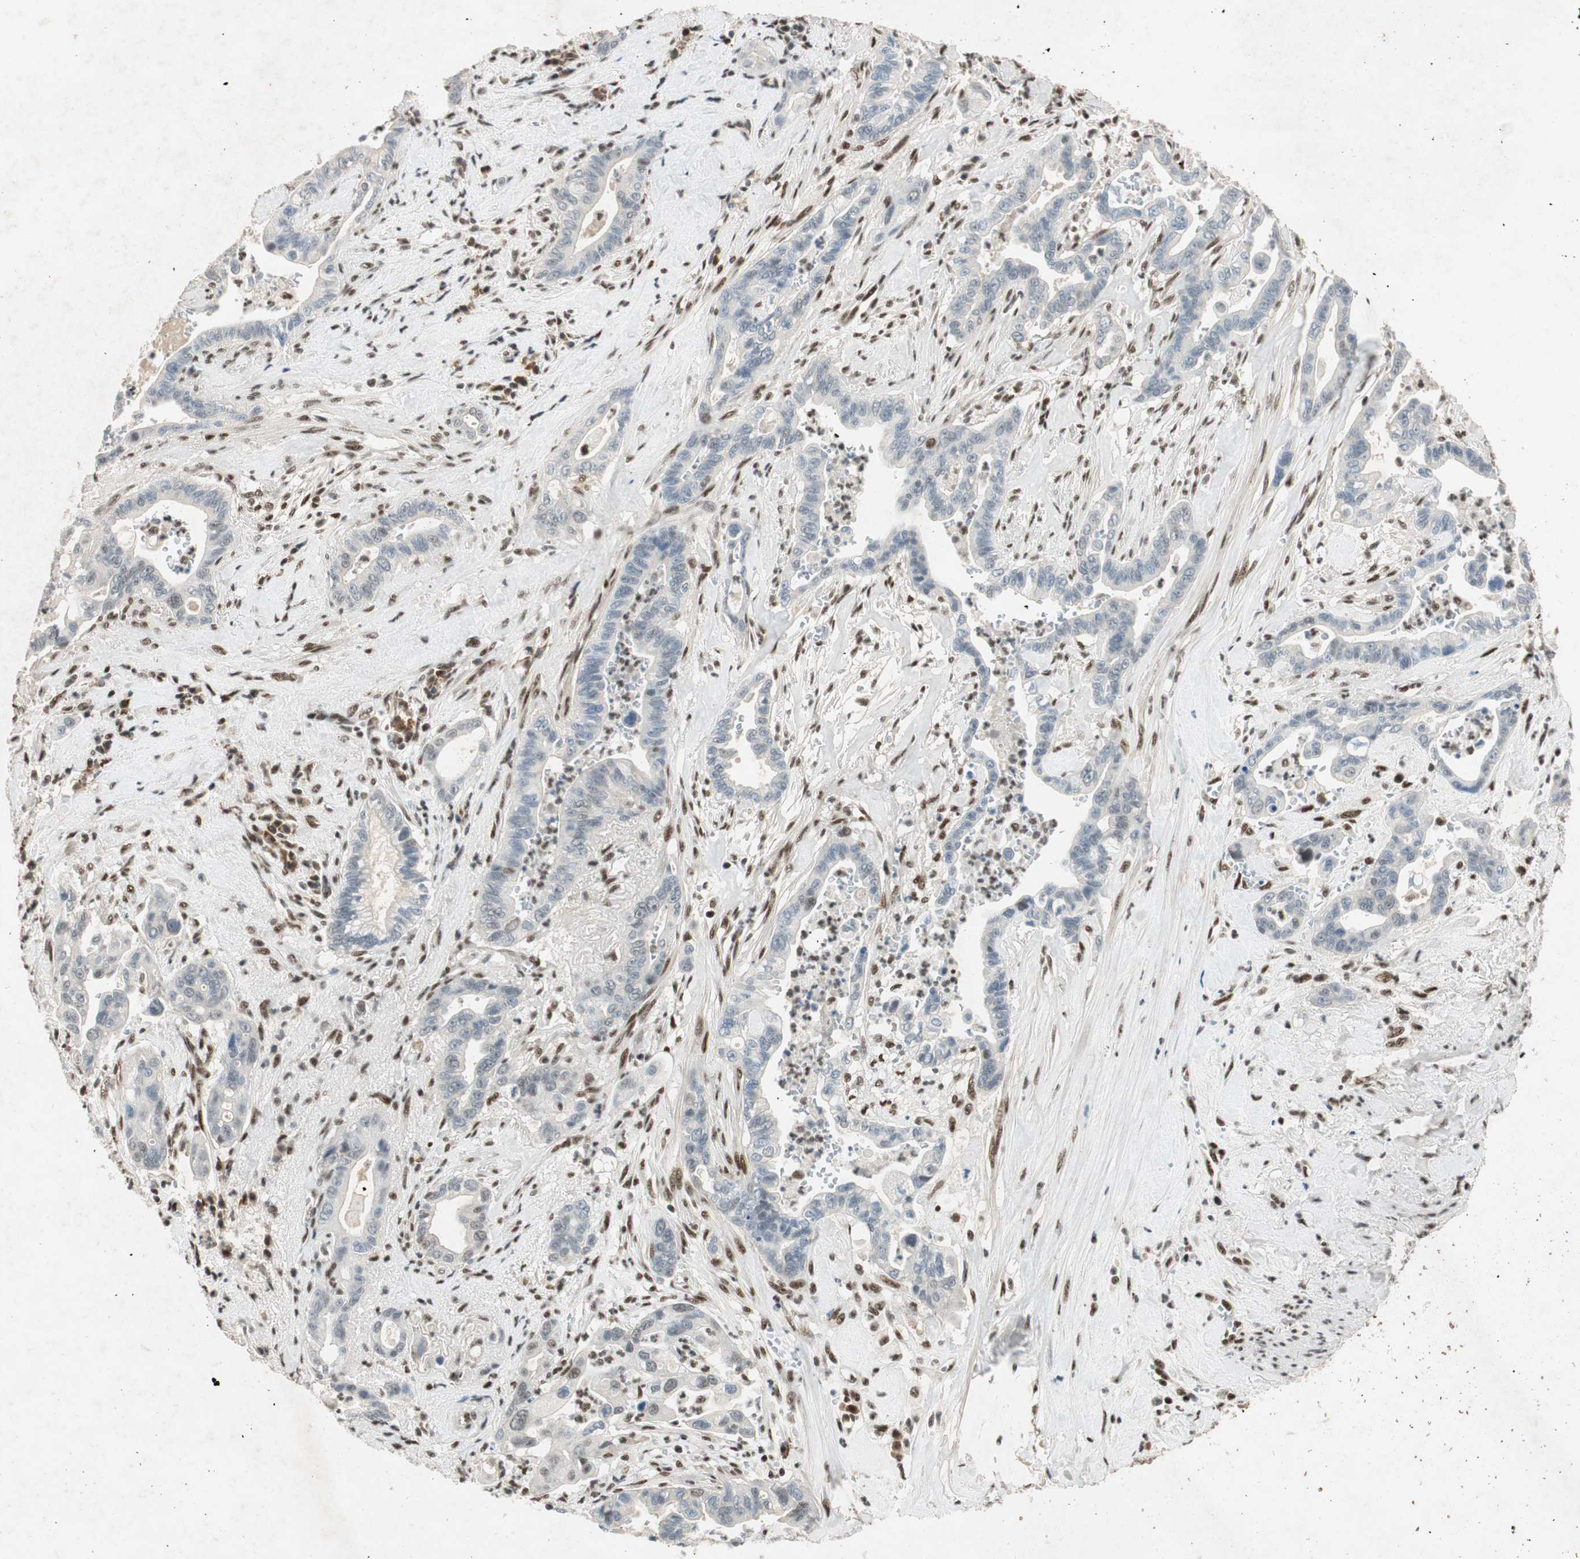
{"staining": {"intensity": "negative", "quantity": "none", "location": "none"}, "tissue": "pancreatic cancer", "cell_type": "Tumor cells", "image_type": "cancer", "snomed": [{"axis": "morphology", "description": "Adenocarcinoma, NOS"}, {"axis": "topography", "description": "Pancreas"}], "caption": "The micrograph displays no staining of tumor cells in pancreatic cancer.", "gene": "NCBP3", "patient": {"sex": "male", "age": 70}}